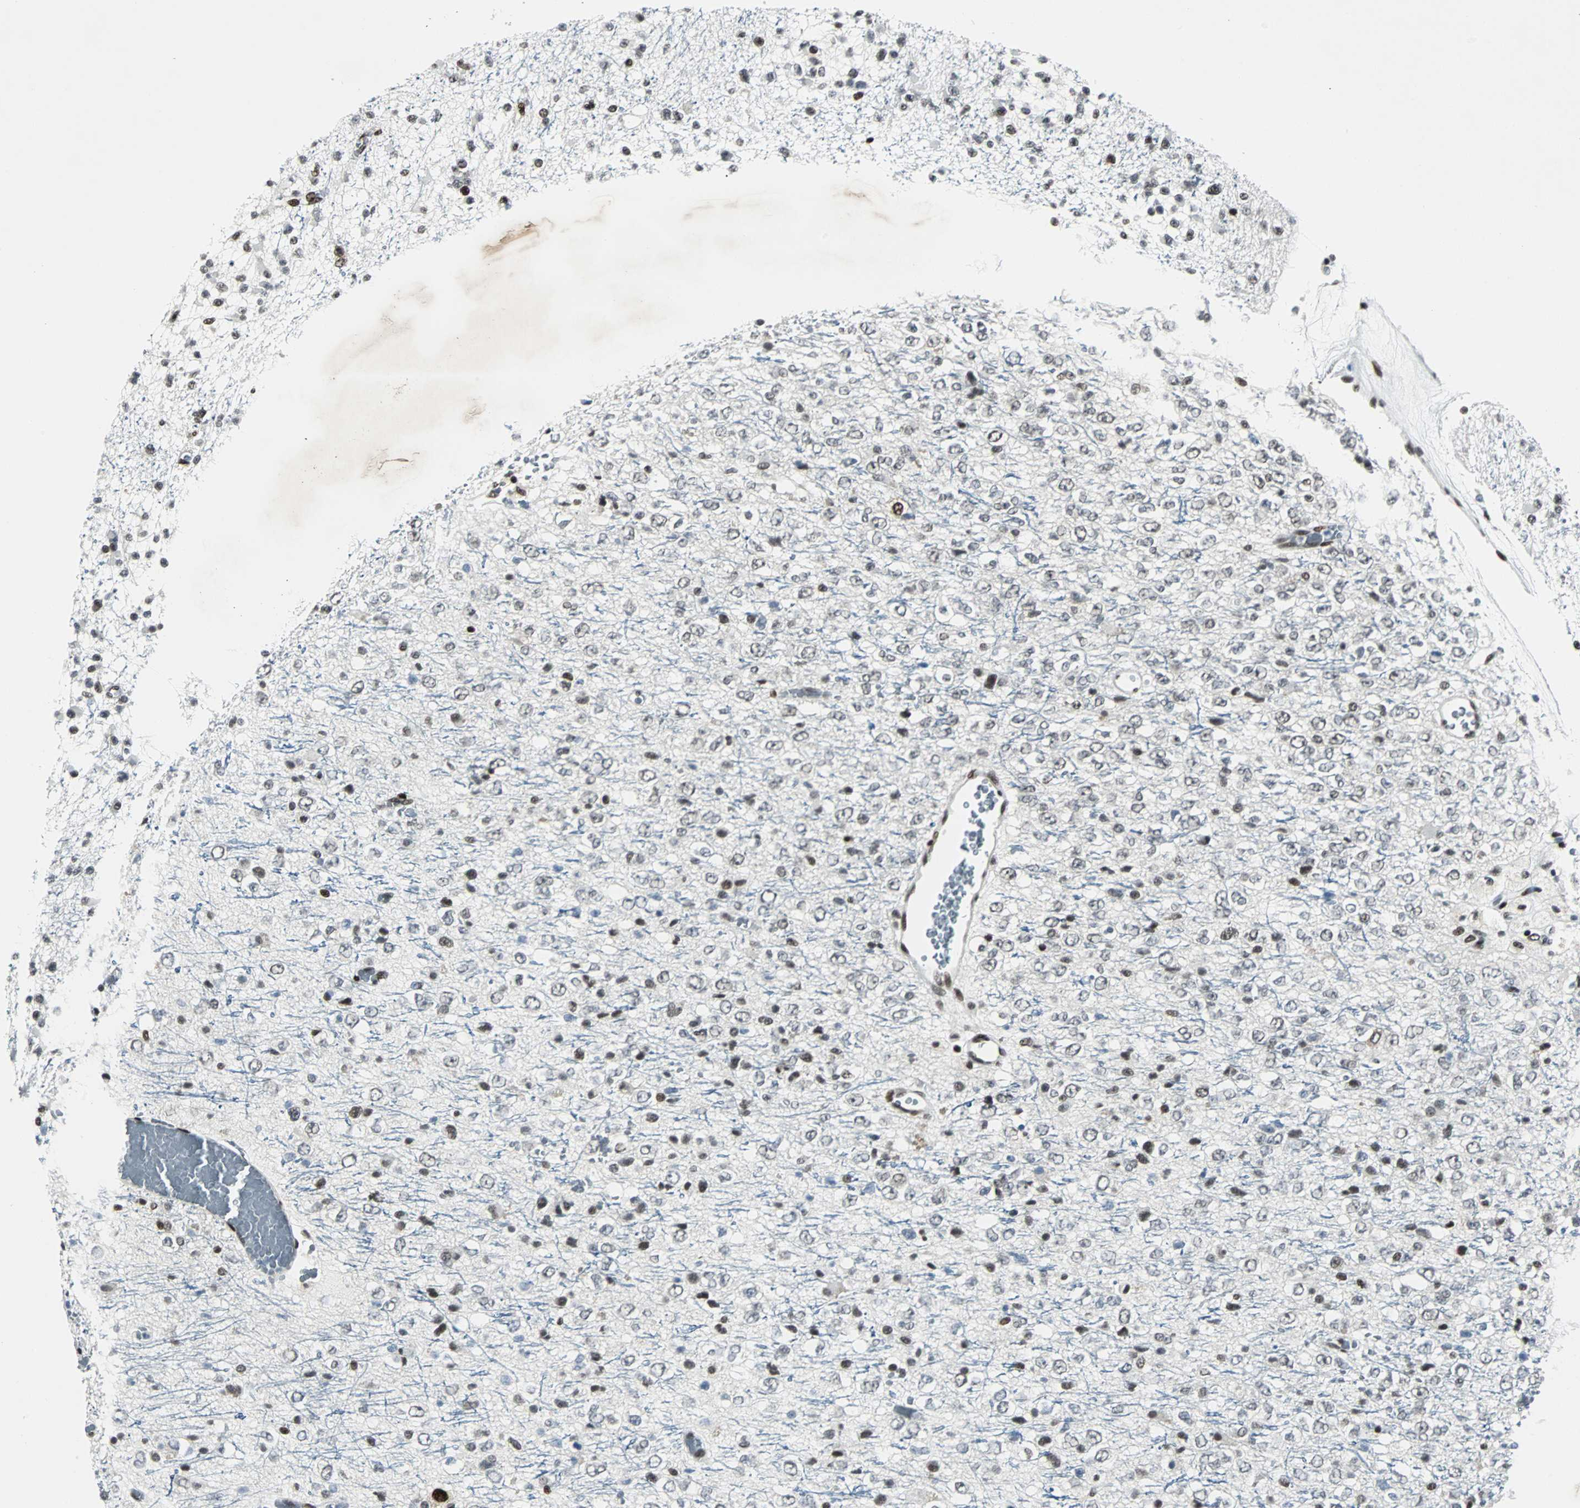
{"staining": {"intensity": "moderate", "quantity": ">75%", "location": "nuclear"}, "tissue": "glioma", "cell_type": "Tumor cells", "image_type": "cancer", "snomed": [{"axis": "morphology", "description": "Glioma, malignant, High grade"}, {"axis": "topography", "description": "pancreas cauda"}], "caption": "Immunohistochemical staining of human high-grade glioma (malignant) exhibits medium levels of moderate nuclear protein expression in about >75% of tumor cells.", "gene": "MEF2D", "patient": {"sex": "male", "age": 60}}